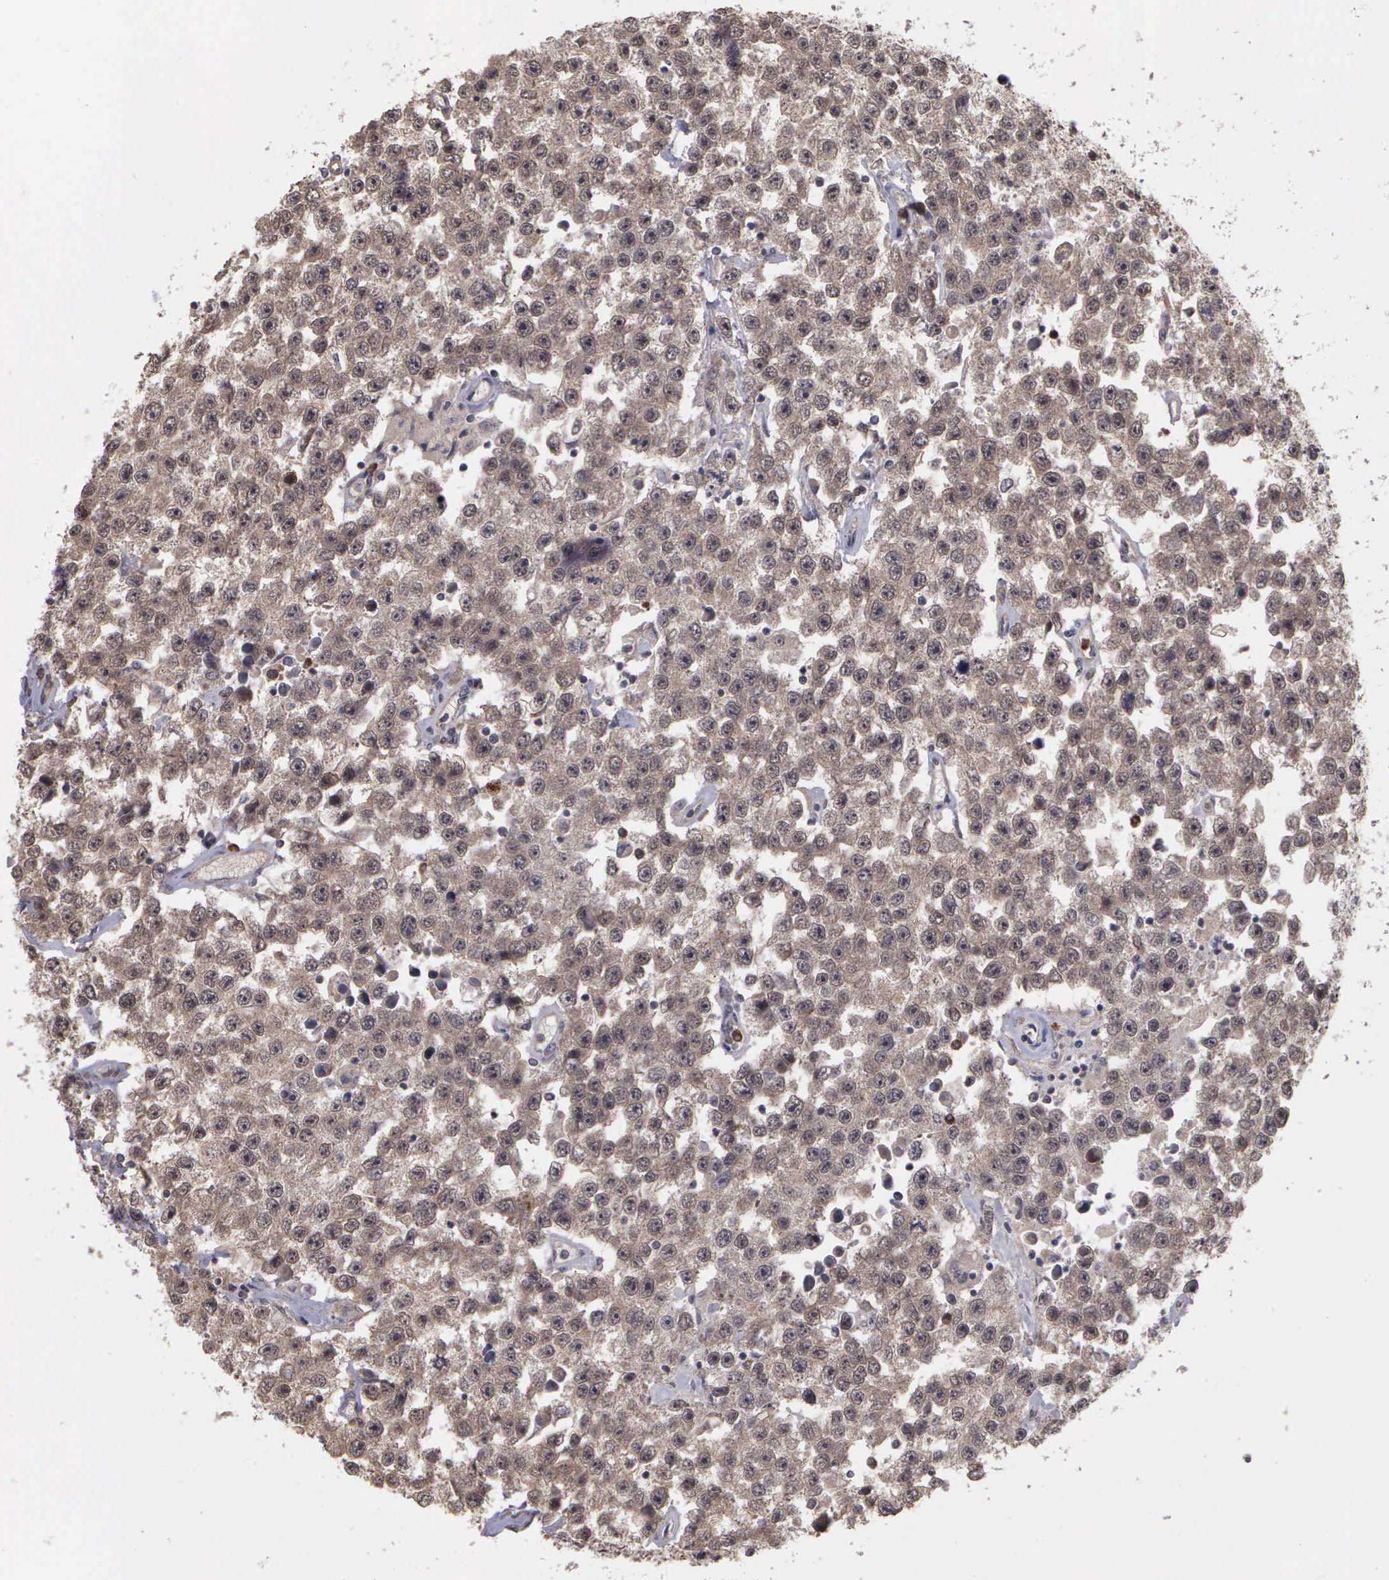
{"staining": {"intensity": "moderate", "quantity": "25%-75%", "location": "cytoplasmic/membranous"}, "tissue": "testis cancer", "cell_type": "Tumor cells", "image_type": "cancer", "snomed": [{"axis": "morphology", "description": "Seminoma, NOS"}, {"axis": "topography", "description": "Testis"}], "caption": "This micrograph exhibits IHC staining of human testis cancer, with medium moderate cytoplasmic/membranous expression in about 25%-75% of tumor cells.", "gene": "MAP3K9", "patient": {"sex": "male", "age": 52}}